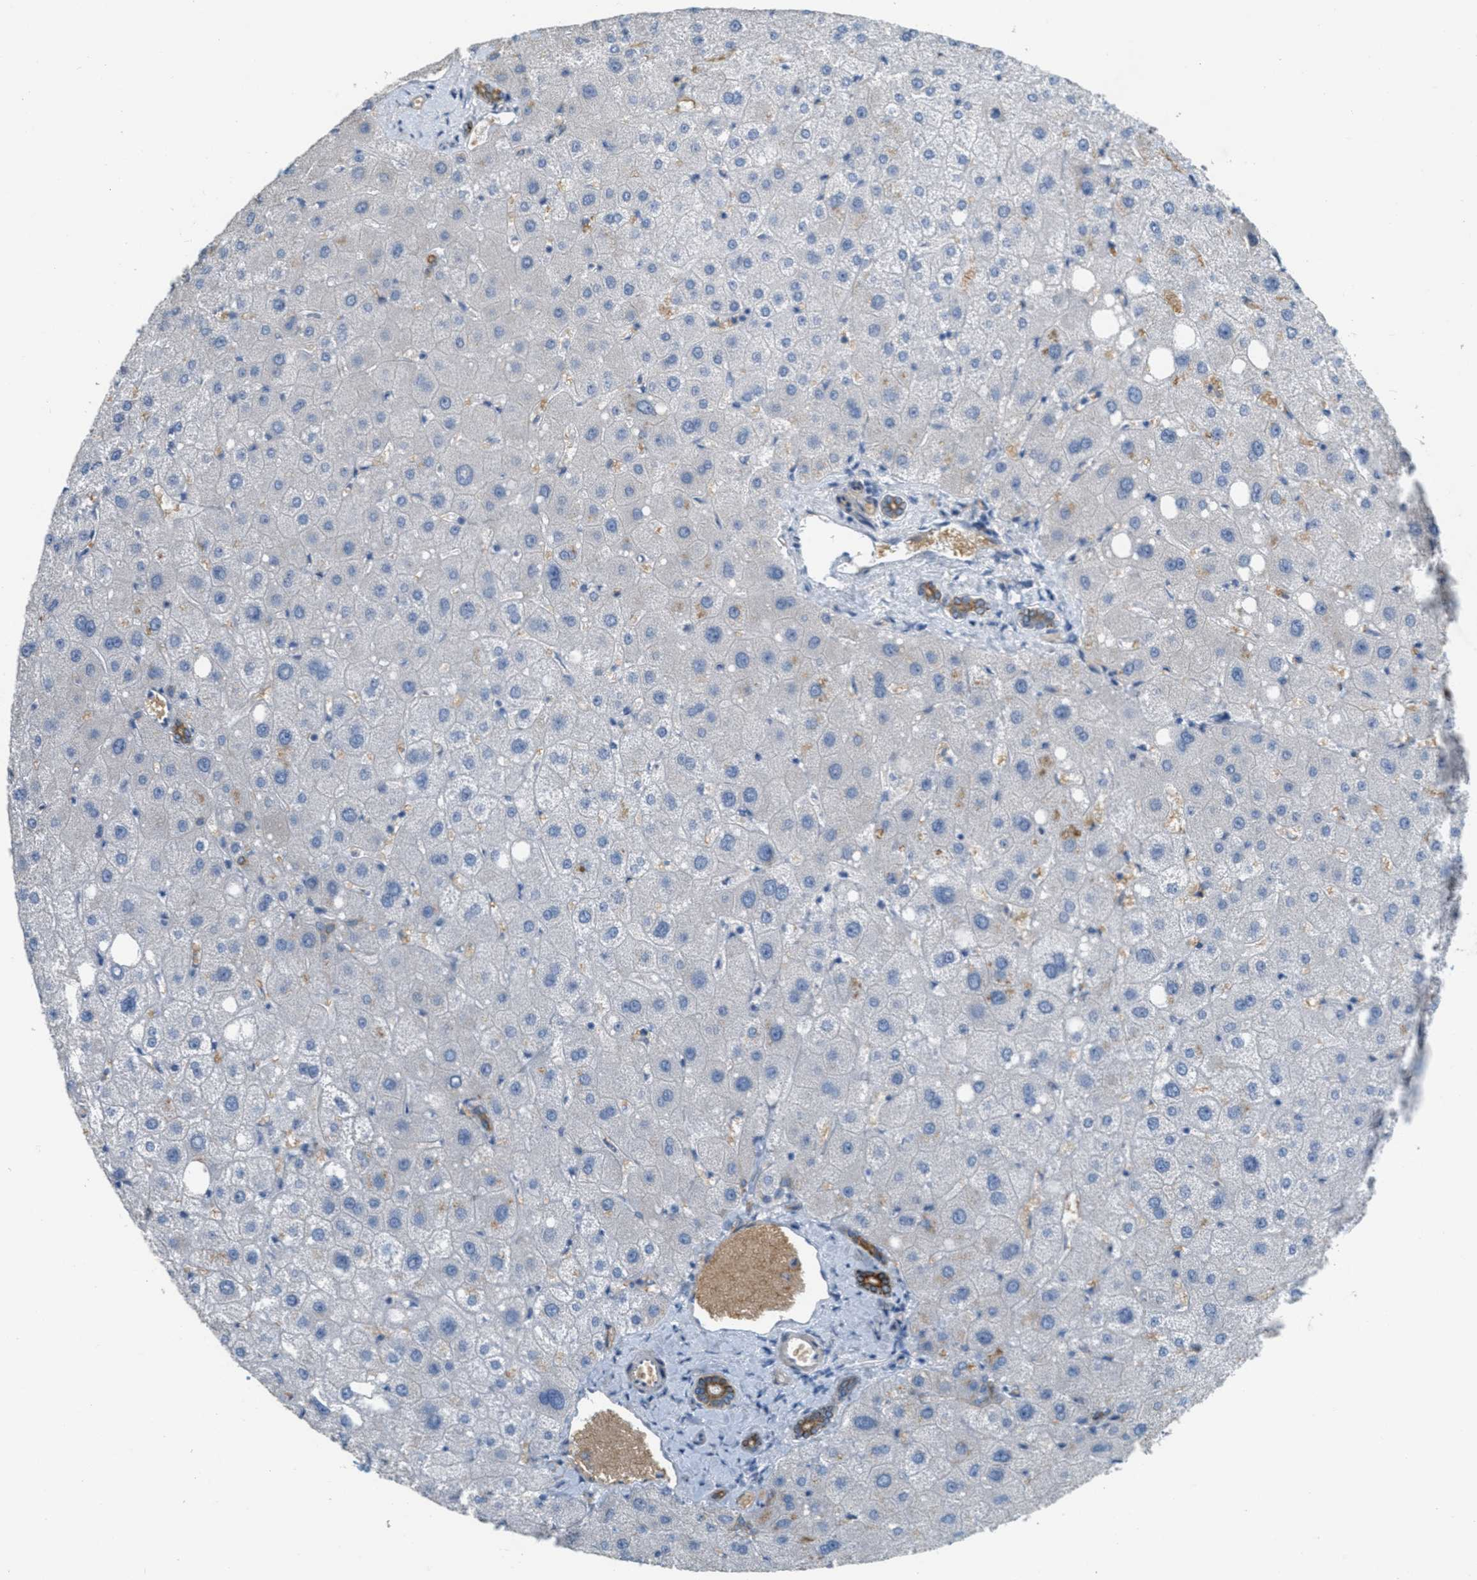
{"staining": {"intensity": "strong", "quantity": ">75%", "location": "cytoplasmic/membranous"}, "tissue": "liver", "cell_type": "Cholangiocytes", "image_type": "normal", "snomed": [{"axis": "morphology", "description": "Normal tissue, NOS"}, {"axis": "topography", "description": "Liver"}], "caption": "DAB immunohistochemical staining of normal human liver demonstrates strong cytoplasmic/membranous protein staining in about >75% of cholangiocytes.", "gene": "MRS2", "patient": {"sex": "male", "age": 73}}